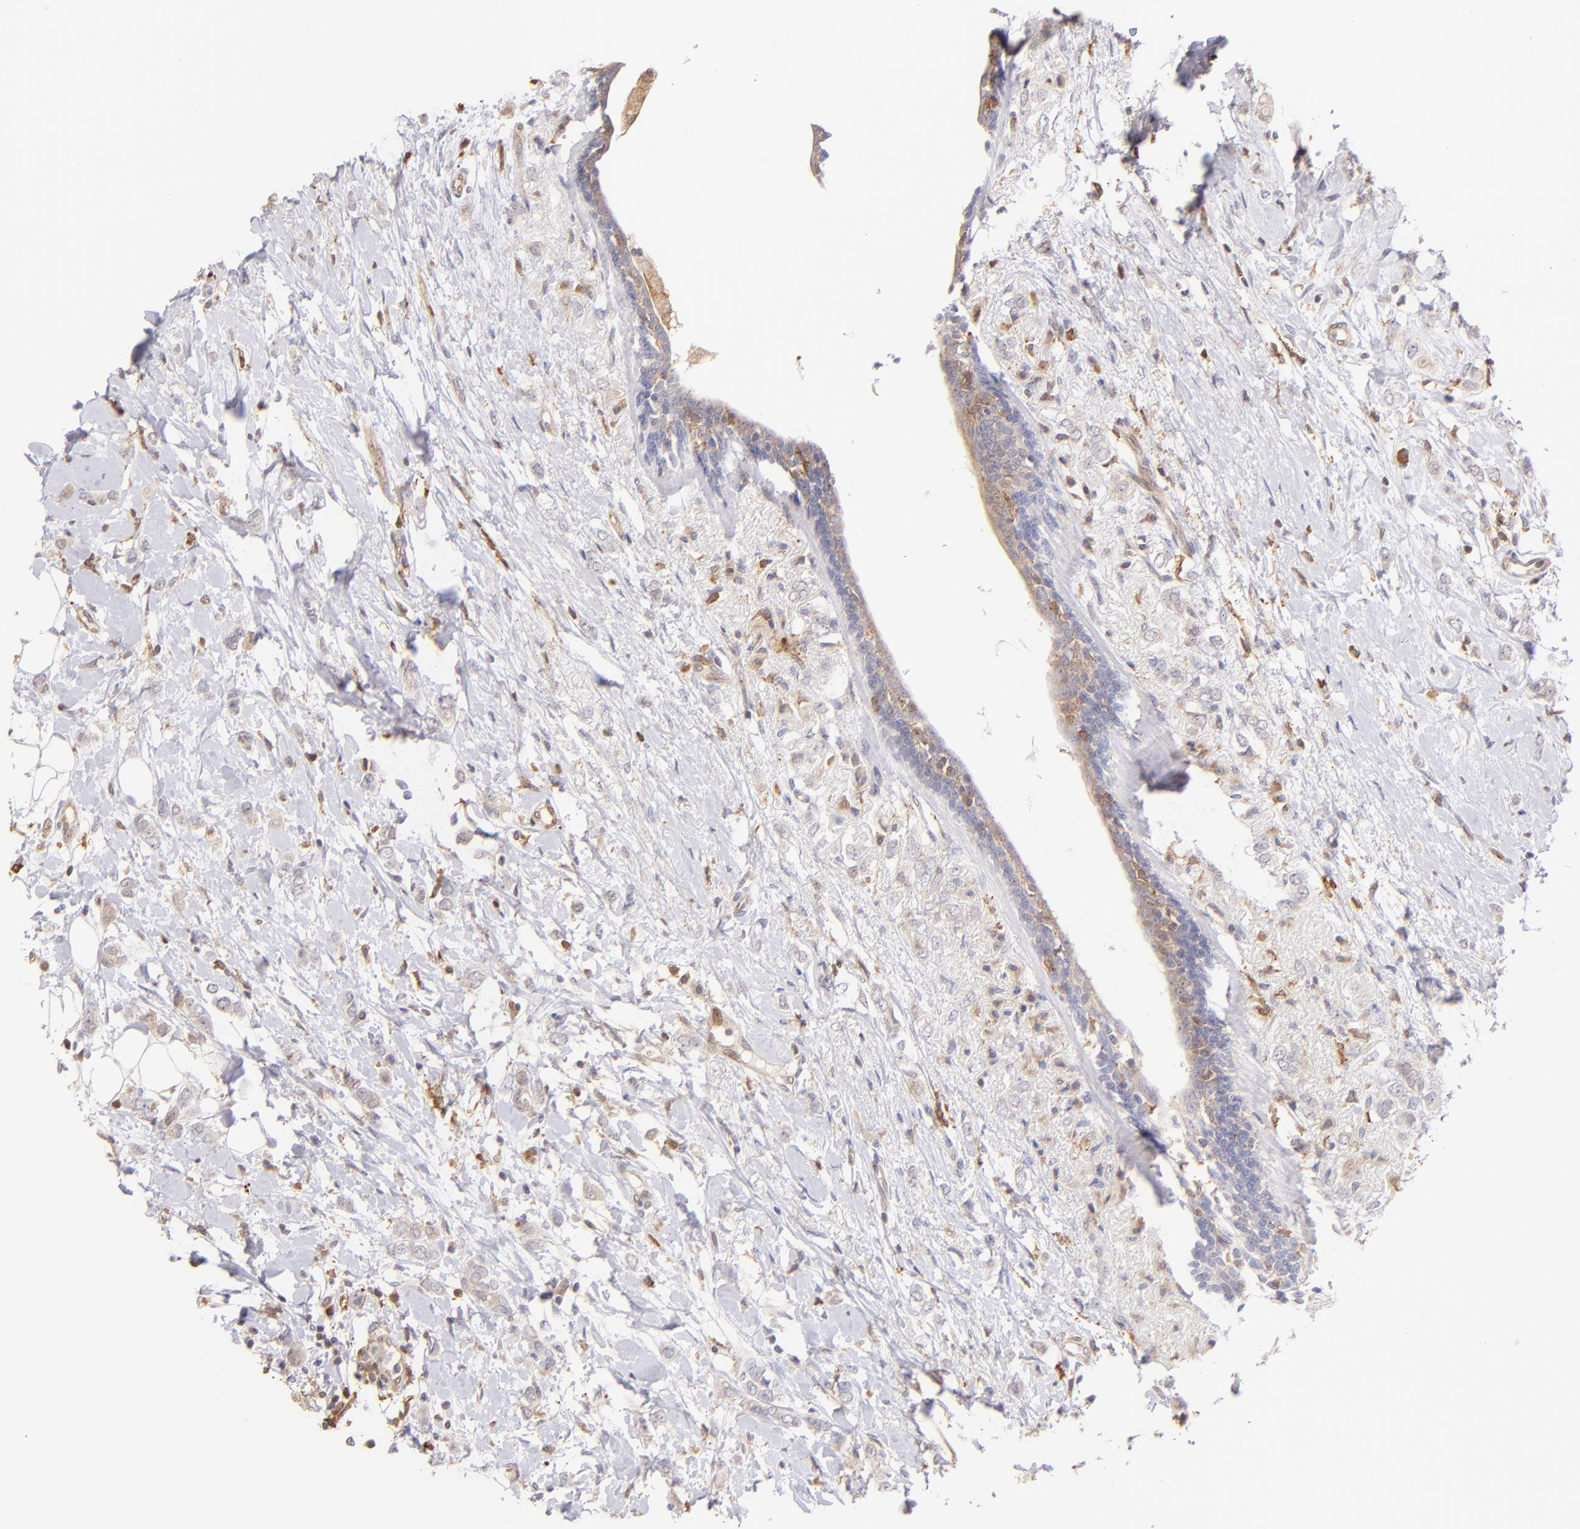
{"staining": {"intensity": "weak", "quantity": "25%-75%", "location": "cytoplasmic/membranous"}, "tissue": "breast cancer", "cell_type": "Tumor cells", "image_type": "cancer", "snomed": [{"axis": "morphology", "description": "Normal tissue, NOS"}, {"axis": "morphology", "description": "Lobular carcinoma"}, {"axis": "topography", "description": "Breast"}], "caption": "An image of breast cancer stained for a protein shows weak cytoplasmic/membranous brown staining in tumor cells. (Stains: DAB in brown, nuclei in blue, Microscopy: brightfield microscopy at high magnification).", "gene": "BTK", "patient": {"sex": "female", "age": 47}}